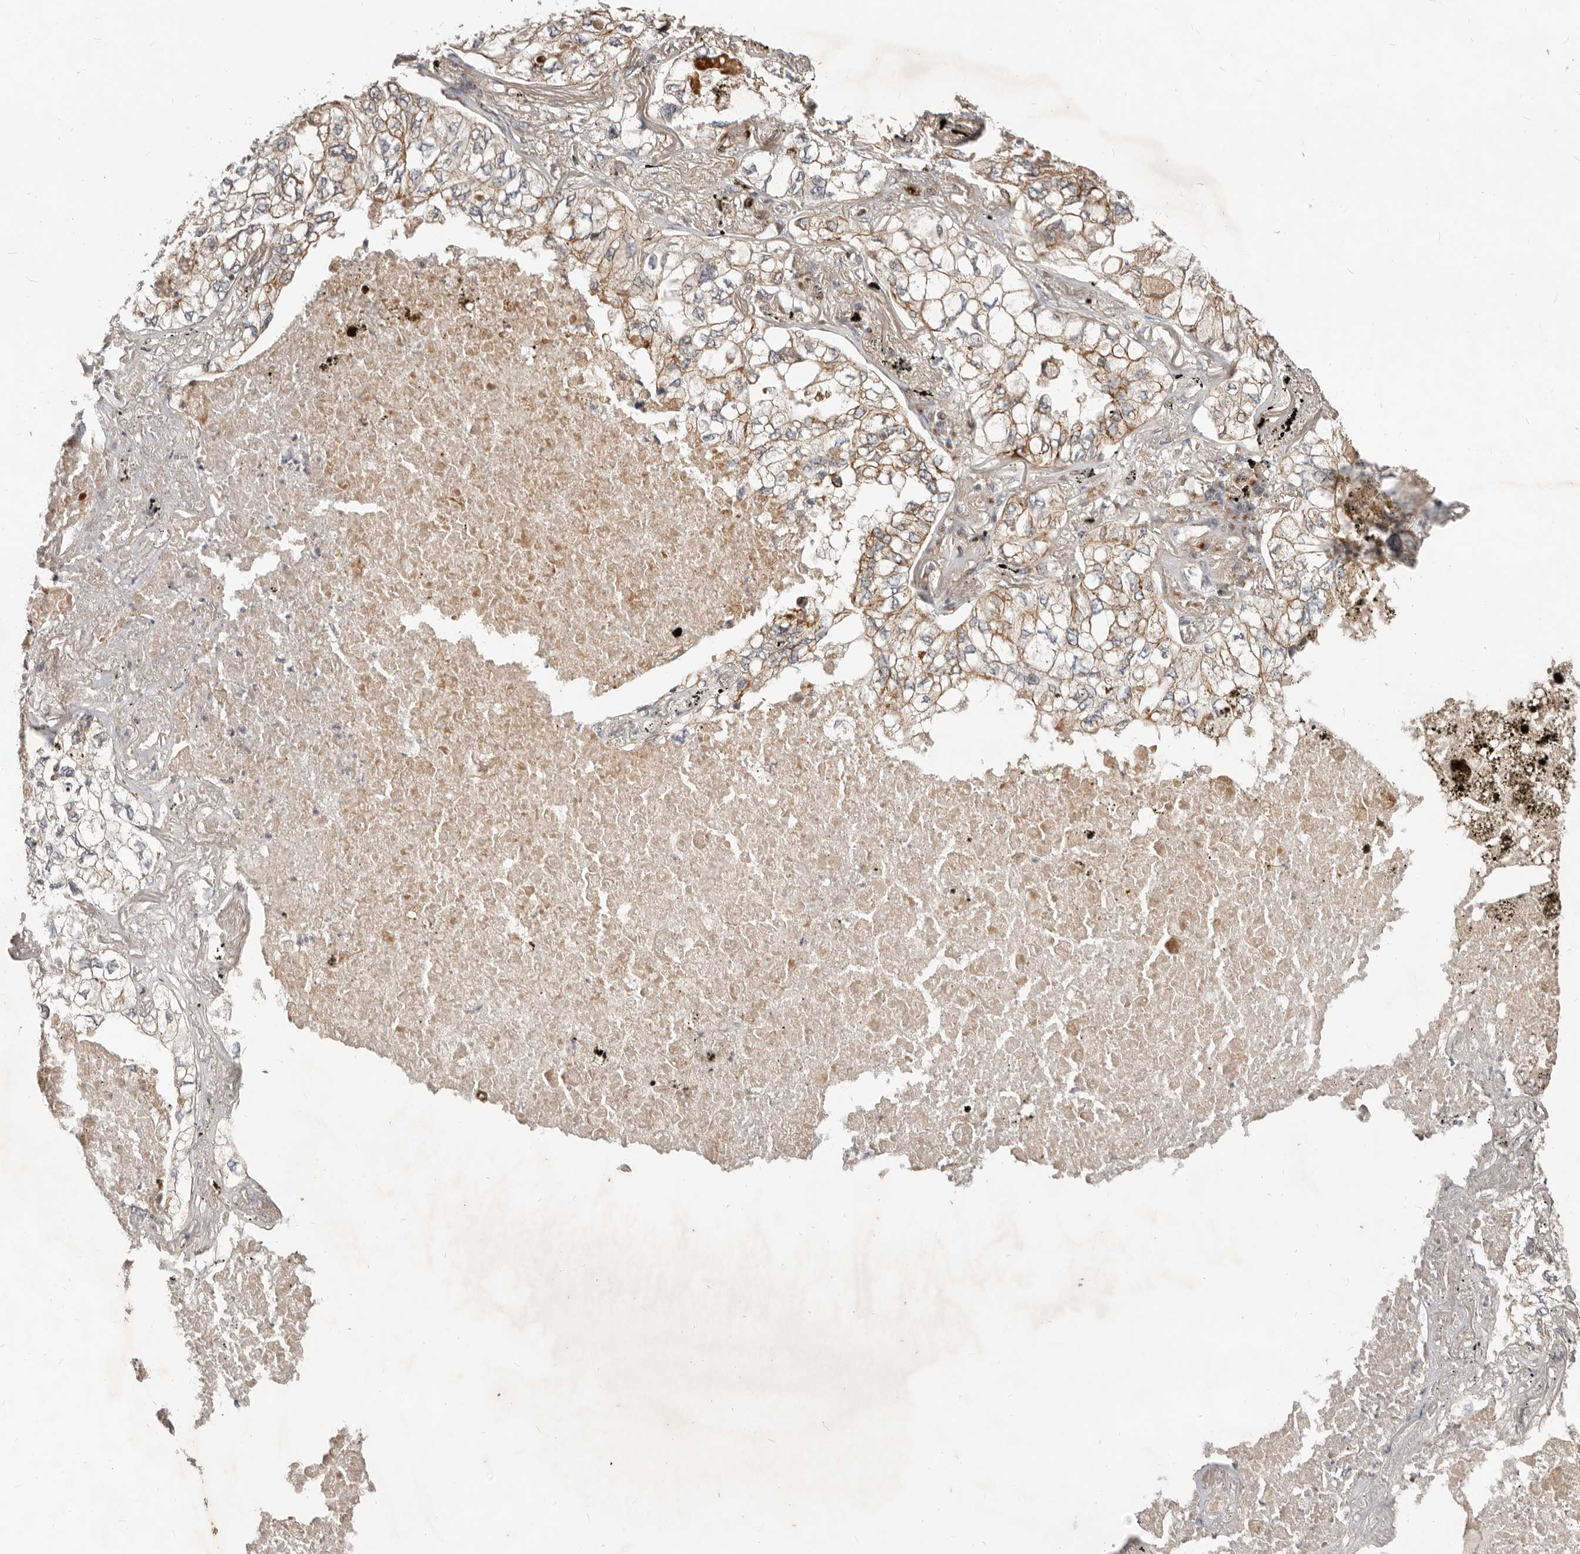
{"staining": {"intensity": "weak", "quantity": ">75%", "location": "cytoplasmic/membranous"}, "tissue": "lung cancer", "cell_type": "Tumor cells", "image_type": "cancer", "snomed": [{"axis": "morphology", "description": "Adenocarcinoma, NOS"}, {"axis": "topography", "description": "Lung"}], "caption": "The photomicrograph reveals immunohistochemical staining of lung cancer. There is weak cytoplasmic/membranous staining is appreciated in about >75% of tumor cells. The staining was performed using DAB to visualize the protein expression in brown, while the nuclei were stained in blue with hematoxylin (Magnification: 20x).", "gene": "NPY4R", "patient": {"sex": "male", "age": 65}}